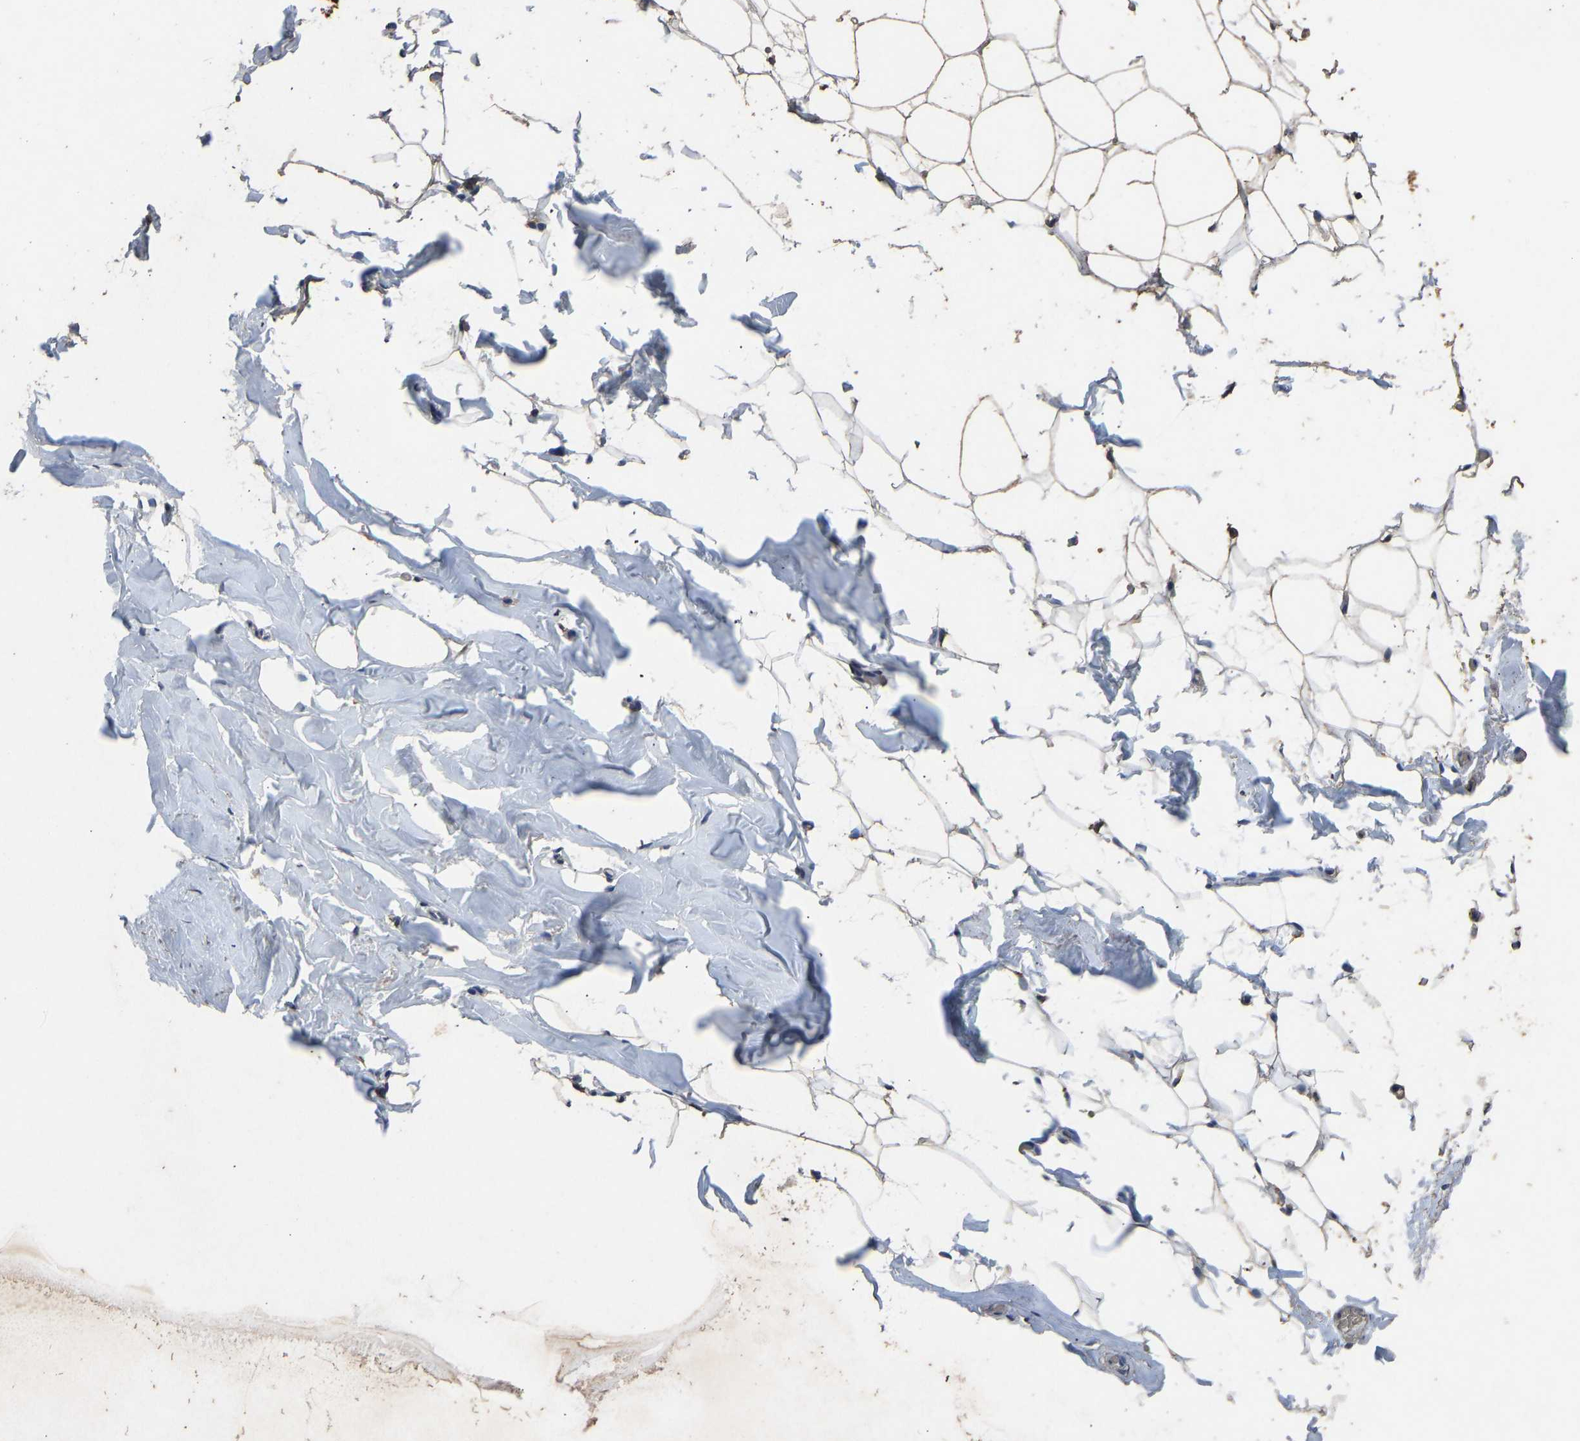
{"staining": {"intensity": "moderate", "quantity": ">75%", "location": "cytoplasmic/membranous"}, "tissue": "adipose tissue", "cell_type": "Adipocytes", "image_type": "normal", "snomed": [{"axis": "morphology", "description": "Normal tissue, NOS"}, {"axis": "topography", "description": "Breast"}, {"axis": "topography", "description": "Soft tissue"}], "caption": "Immunohistochemical staining of benign adipose tissue displays medium levels of moderate cytoplasmic/membranous positivity in about >75% of adipocytes. The protein of interest is stained brown, and the nuclei are stained in blue (DAB IHC with brightfield microscopy, high magnification).", "gene": "CIDEC", "patient": {"sex": "female", "age": 75}}